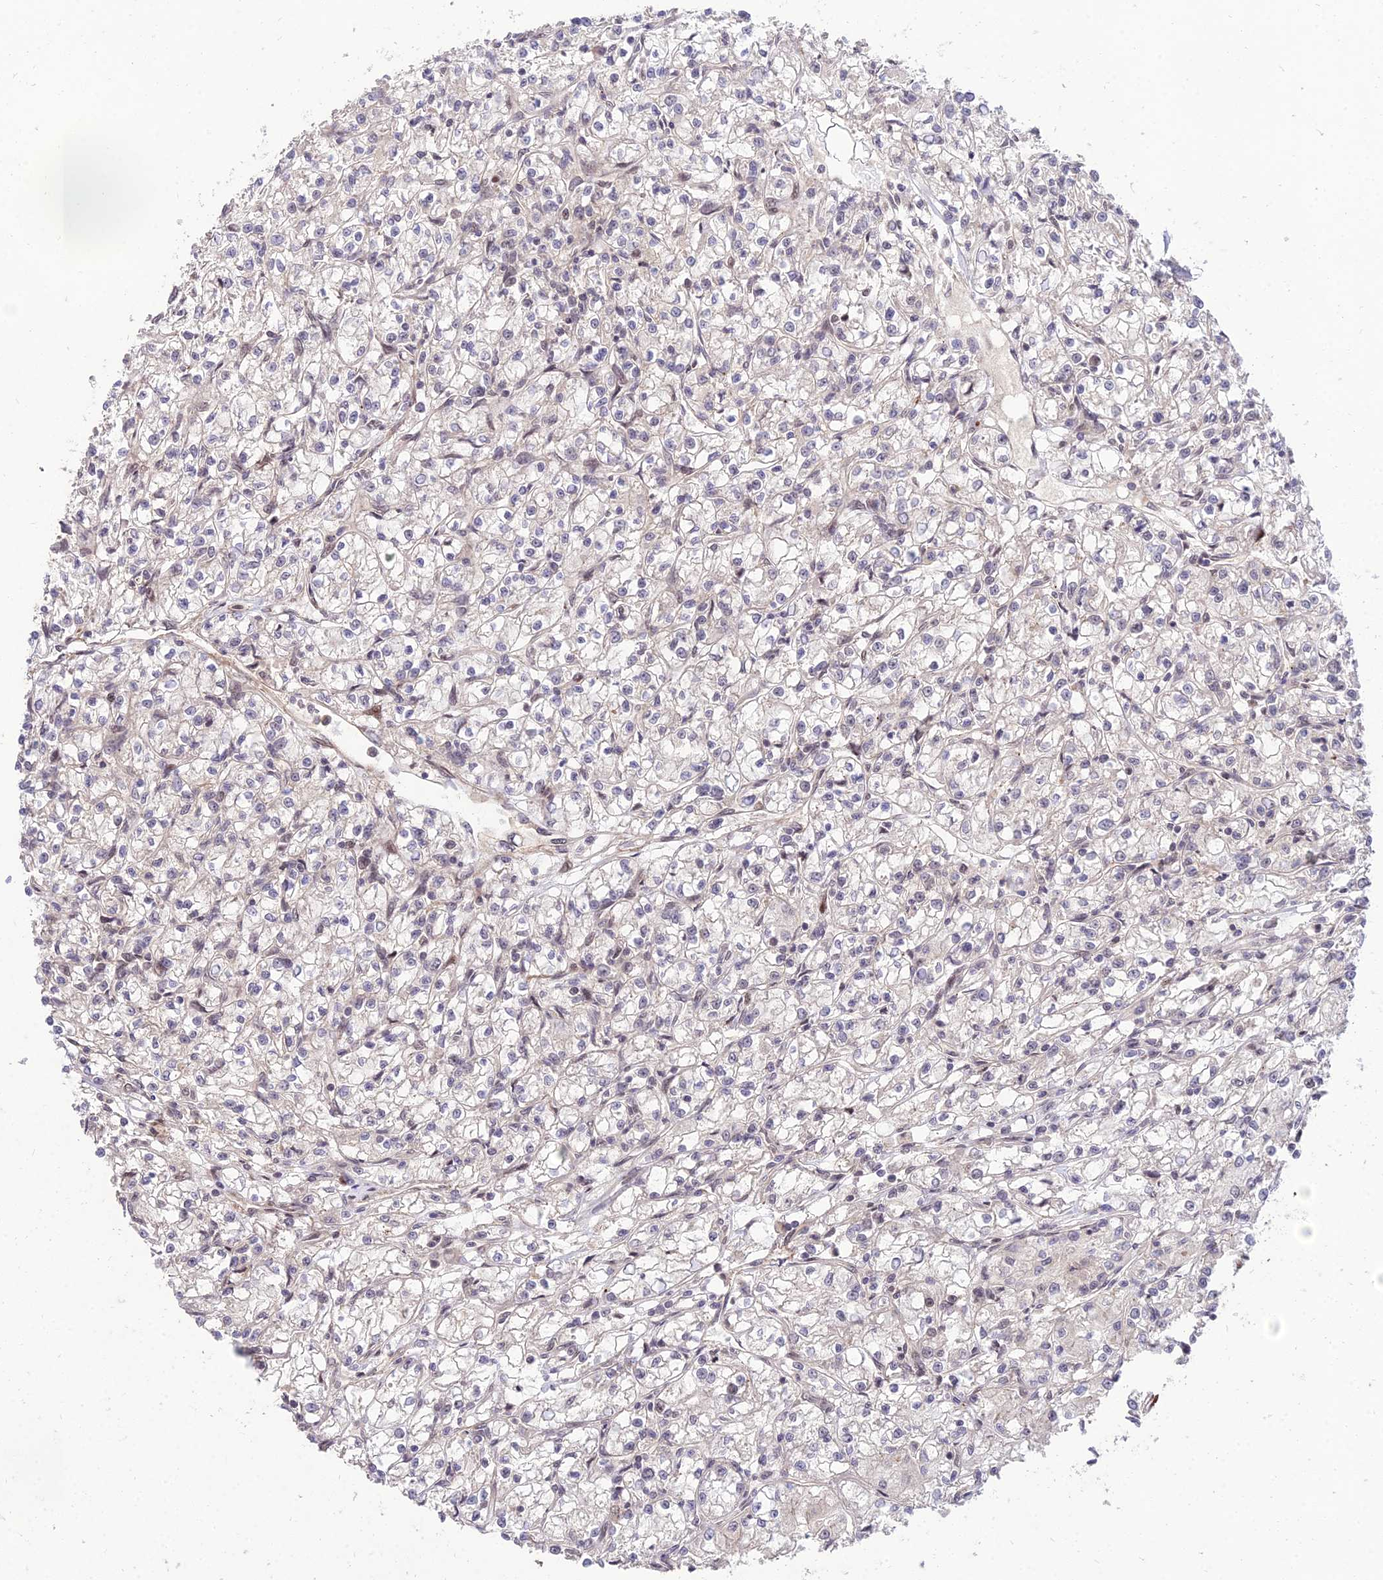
{"staining": {"intensity": "negative", "quantity": "none", "location": "none"}, "tissue": "renal cancer", "cell_type": "Tumor cells", "image_type": "cancer", "snomed": [{"axis": "morphology", "description": "Adenocarcinoma, NOS"}, {"axis": "topography", "description": "Kidney"}], "caption": "Protein analysis of renal cancer shows no significant positivity in tumor cells. Nuclei are stained in blue.", "gene": "ZNF85", "patient": {"sex": "female", "age": 59}}